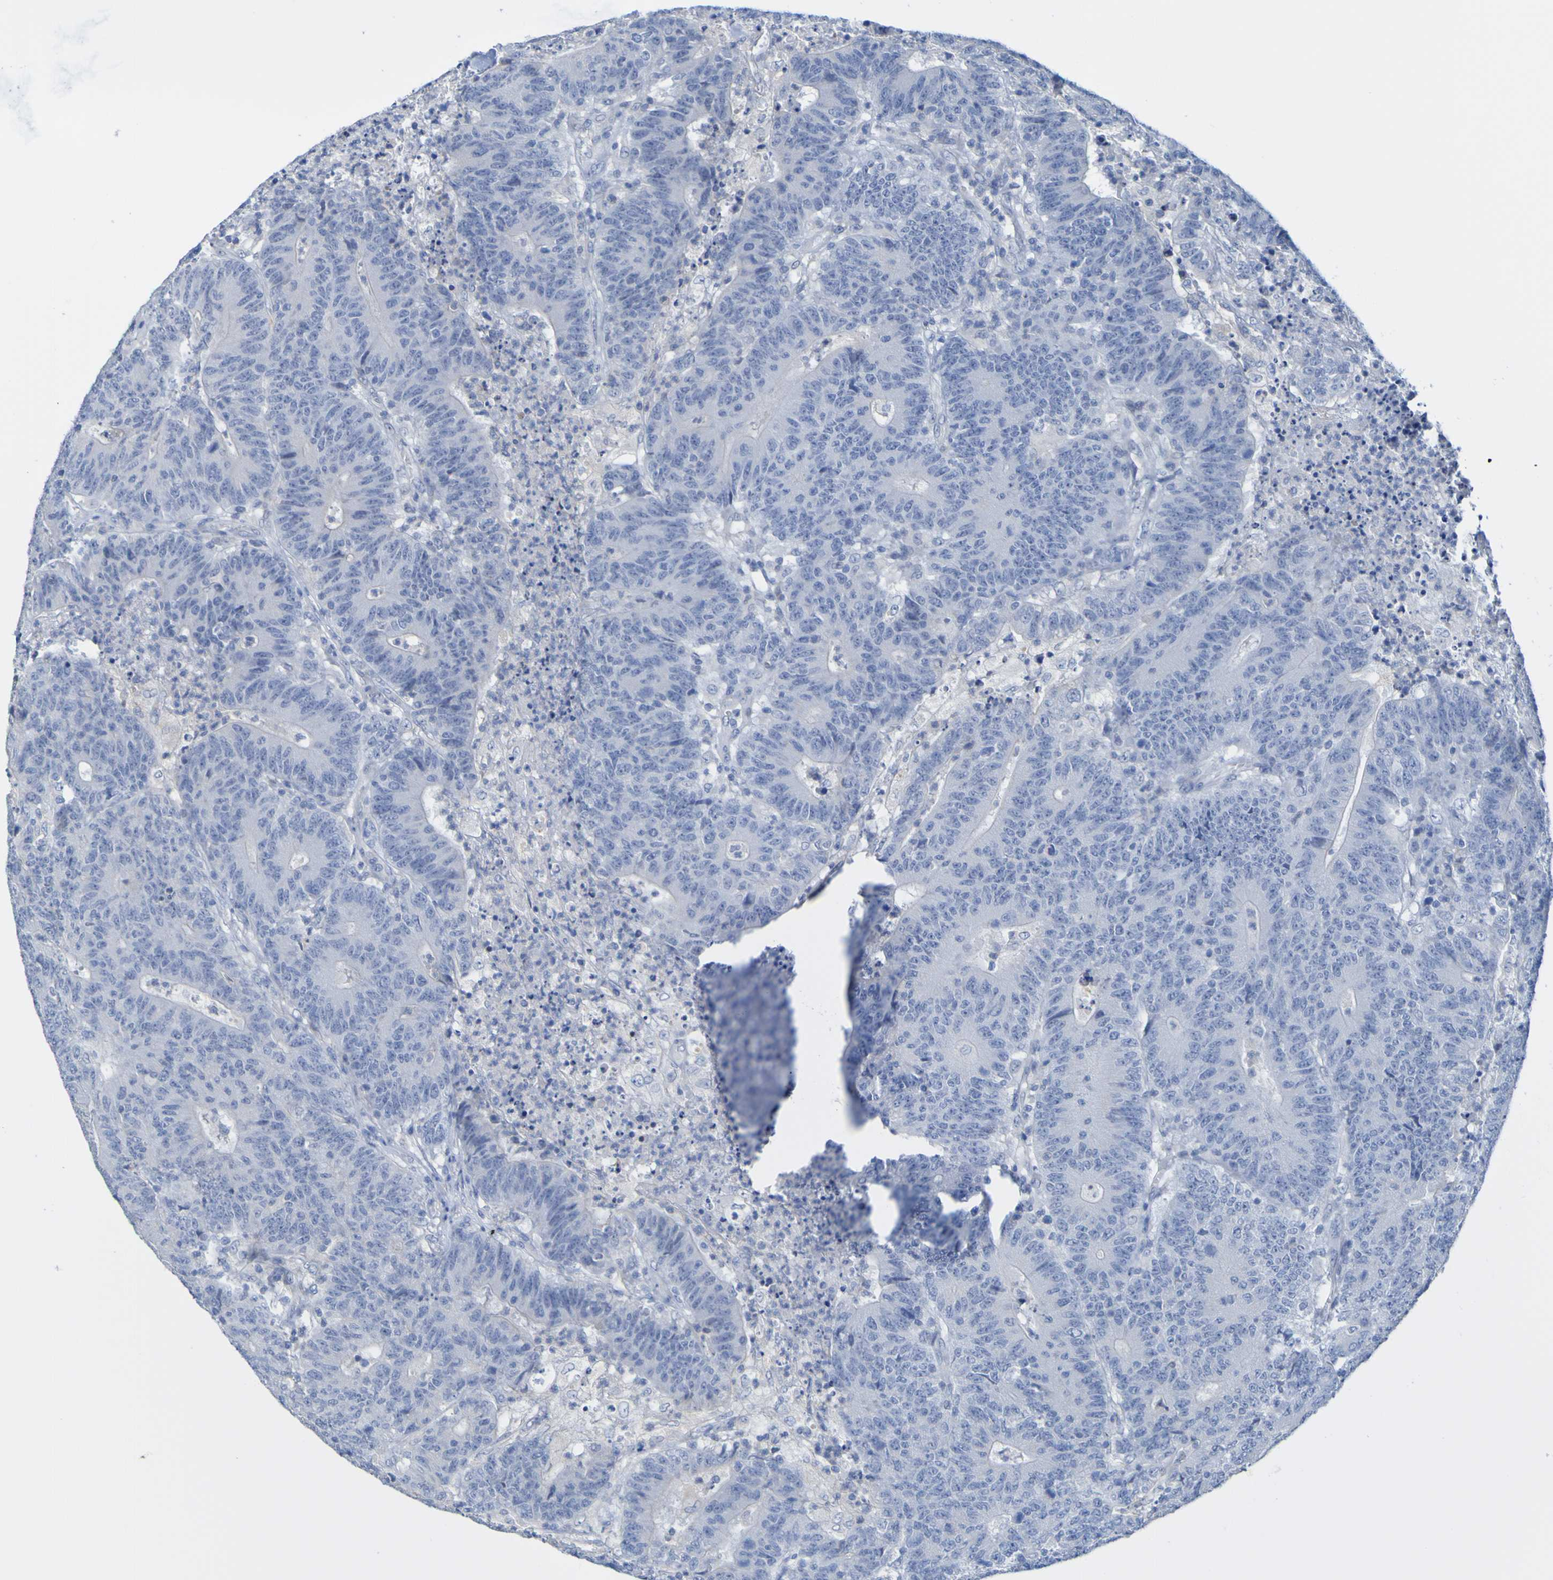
{"staining": {"intensity": "negative", "quantity": "none", "location": "none"}, "tissue": "colorectal cancer", "cell_type": "Tumor cells", "image_type": "cancer", "snomed": [{"axis": "morphology", "description": "Normal tissue, NOS"}, {"axis": "morphology", "description": "Adenocarcinoma, NOS"}, {"axis": "topography", "description": "Colon"}], "caption": "A histopathology image of colorectal cancer stained for a protein exhibits no brown staining in tumor cells. (DAB immunohistochemistry (IHC) with hematoxylin counter stain).", "gene": "ACMSD", "patient": {"sex": "female", "age": 75}}